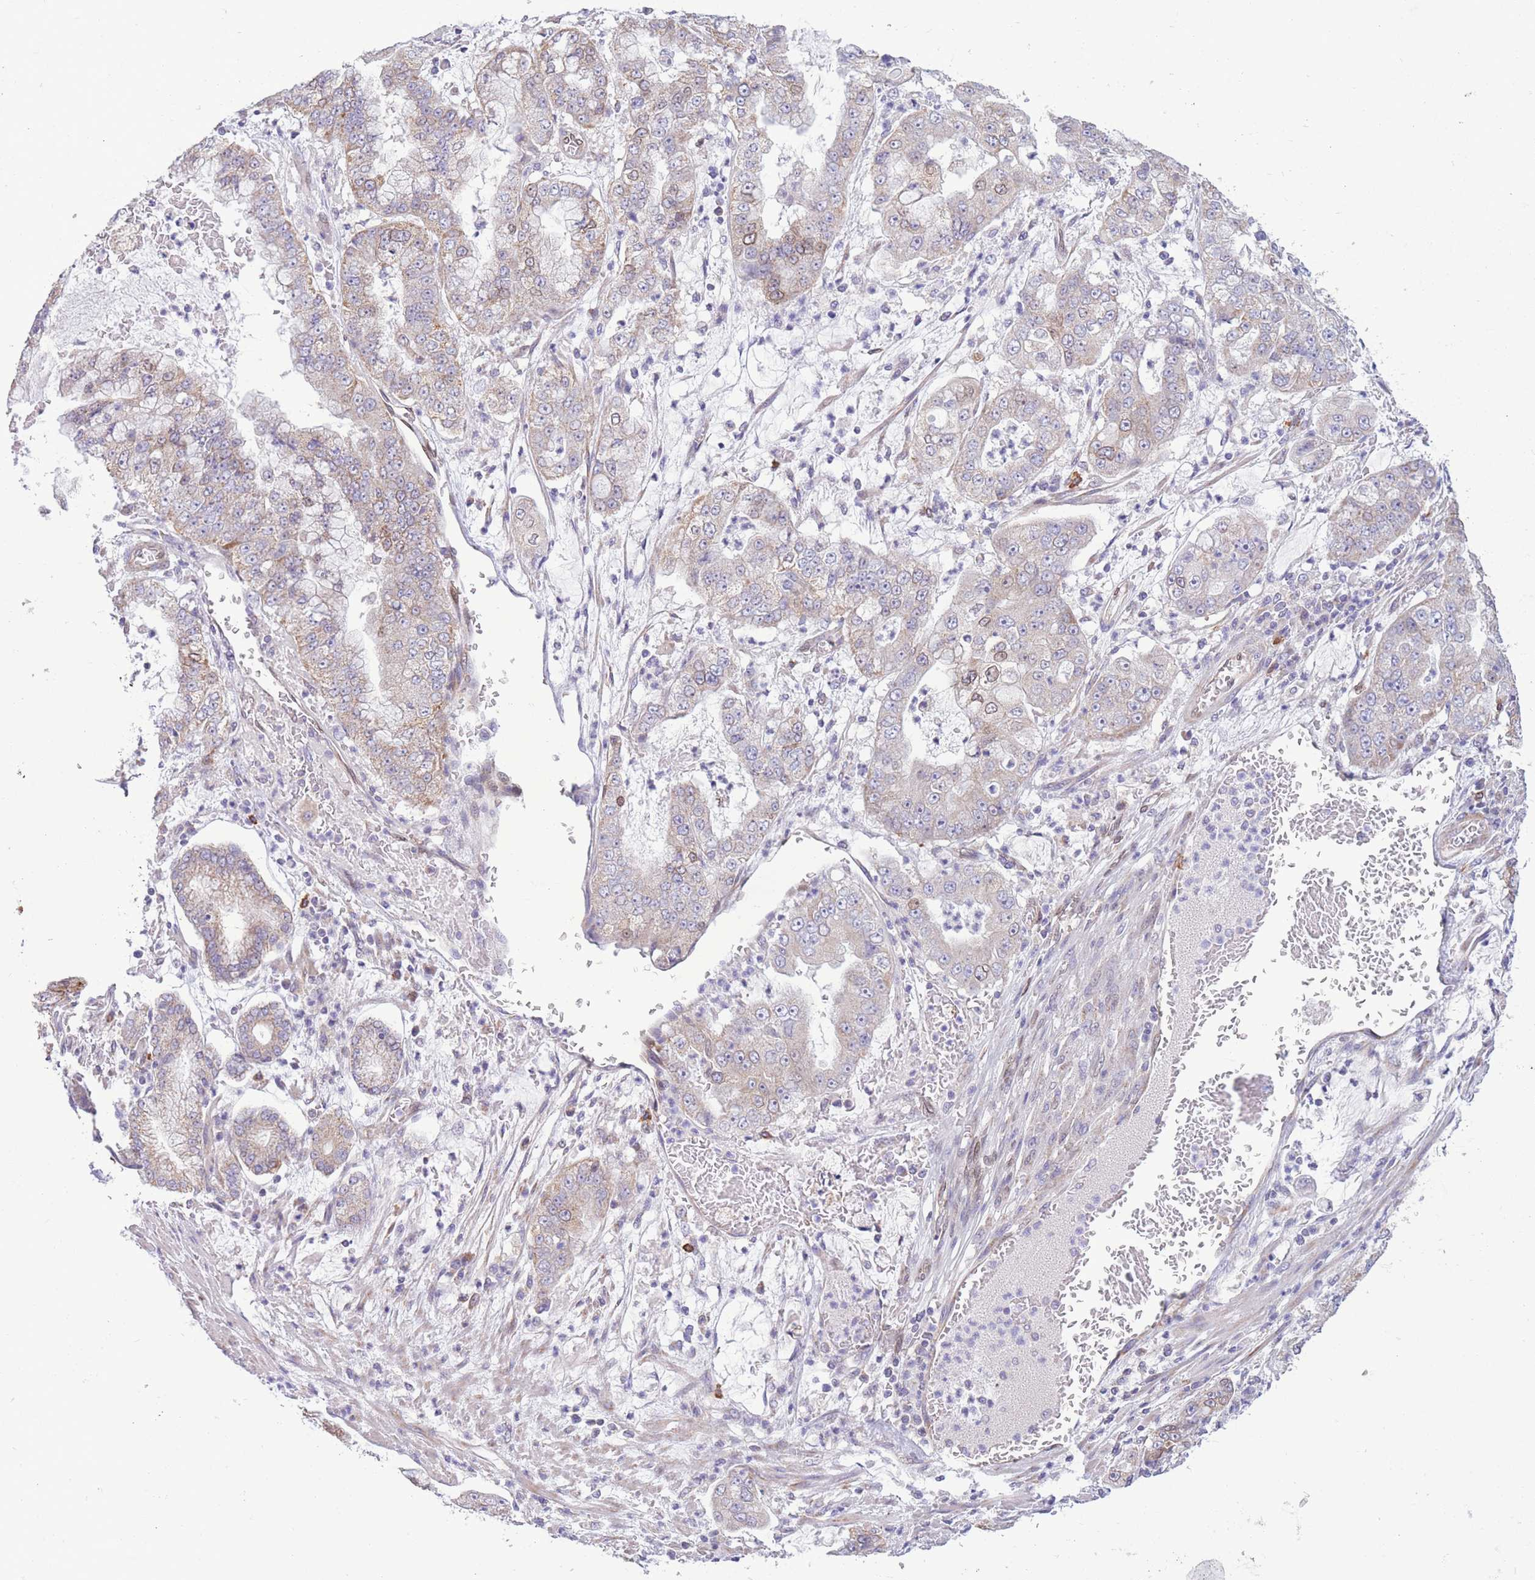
{"staining": {"intensity": "weak", "quantity": "<25%", "location": "cytoplasmic/membranous"}, "tissue": "stomach cancer", "cell_type": "Tumor cells", "image_type": "cancer", "snomed": [{"axis": "morphology", "description": "Adenocarcinoma, NOS"}, {"axis": "topography", "description": "Stomach"}], "caption": "IHC image of neoplastic tissue: stomach cancer (adenocarcinoma) stained with DAB demonstrates no significant protein staining in tumor cells. (DAB (3,3'-diaminobenzidine) immunohistochemistry, high magnification).", "gene": "PDHA1", "patient": {"sex": "male", "age": 76}}